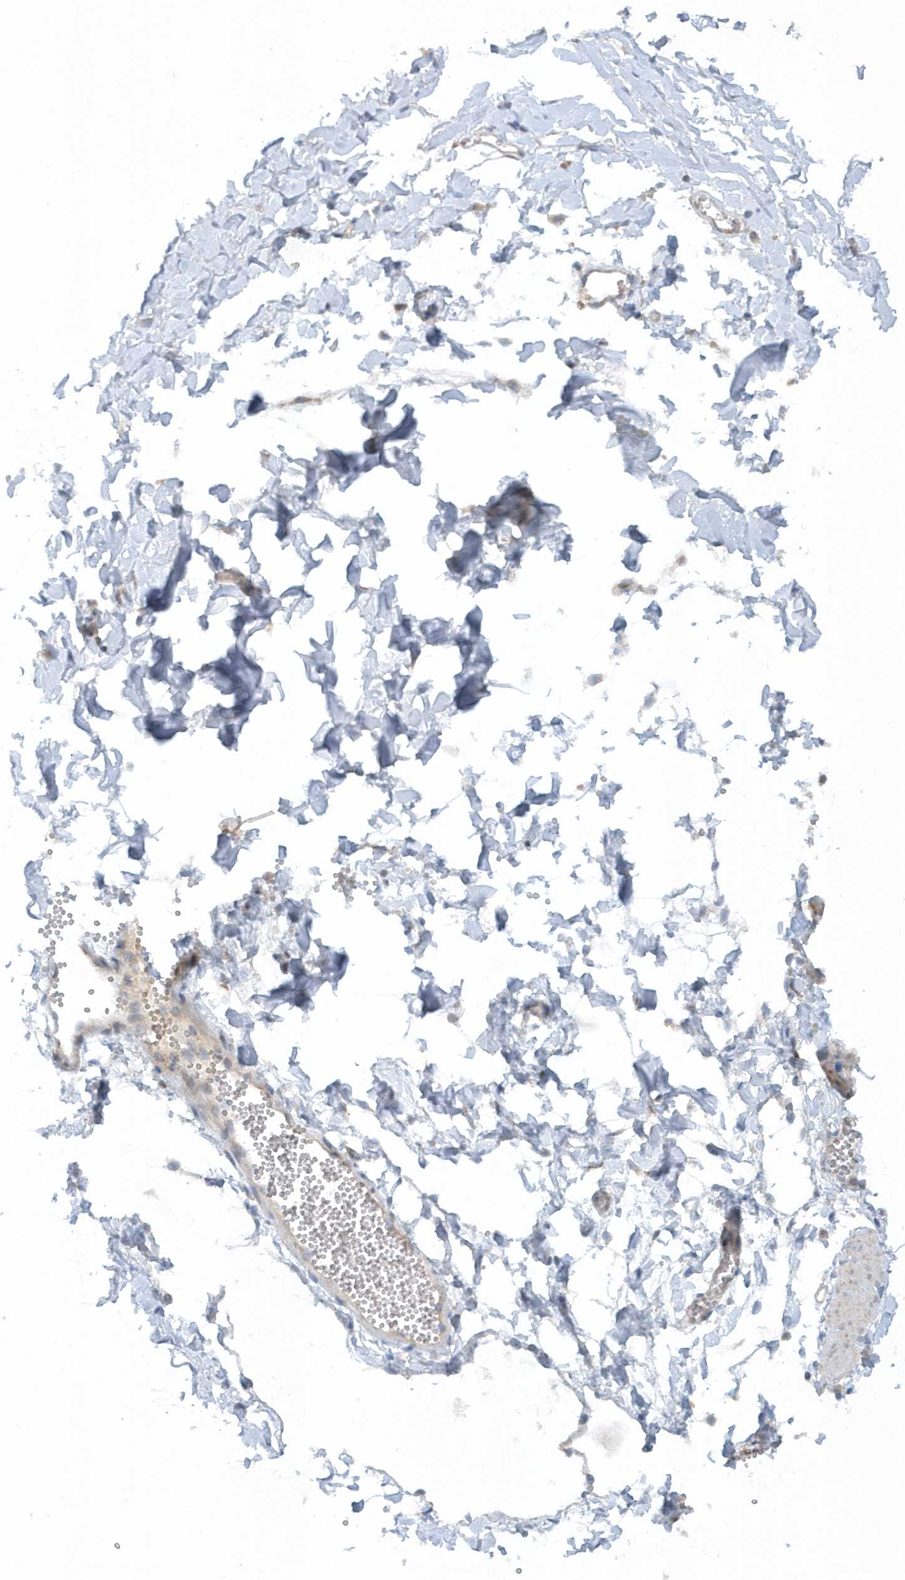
{"staining": {"intensity": "weak", "quantity": "25%-75%", "location": "cytoplasmic/membranous"}, "tissue": "adipose tissue", "cell_type": "Adipocytes", "image_type": "normal", "snomed": [{"axis": "morphology", "description": "Normal tissue, NOS"}, {"axis": "topography", "description": "Gallbladder"}, {"axis": "topography", "description": "Peripheral nerve tissue"}], "caption": "Weak cytoplasmic/membranous protein positivity is appreciated in about 25%-75% of adipocytes in adipose tissue. (Stains: DAB in brown, nuclei in blue, Microscopy: brightfield microscopy at high magnification).", "gene": "CNOT10", "patient": {"sex": "male", "age": 38}}